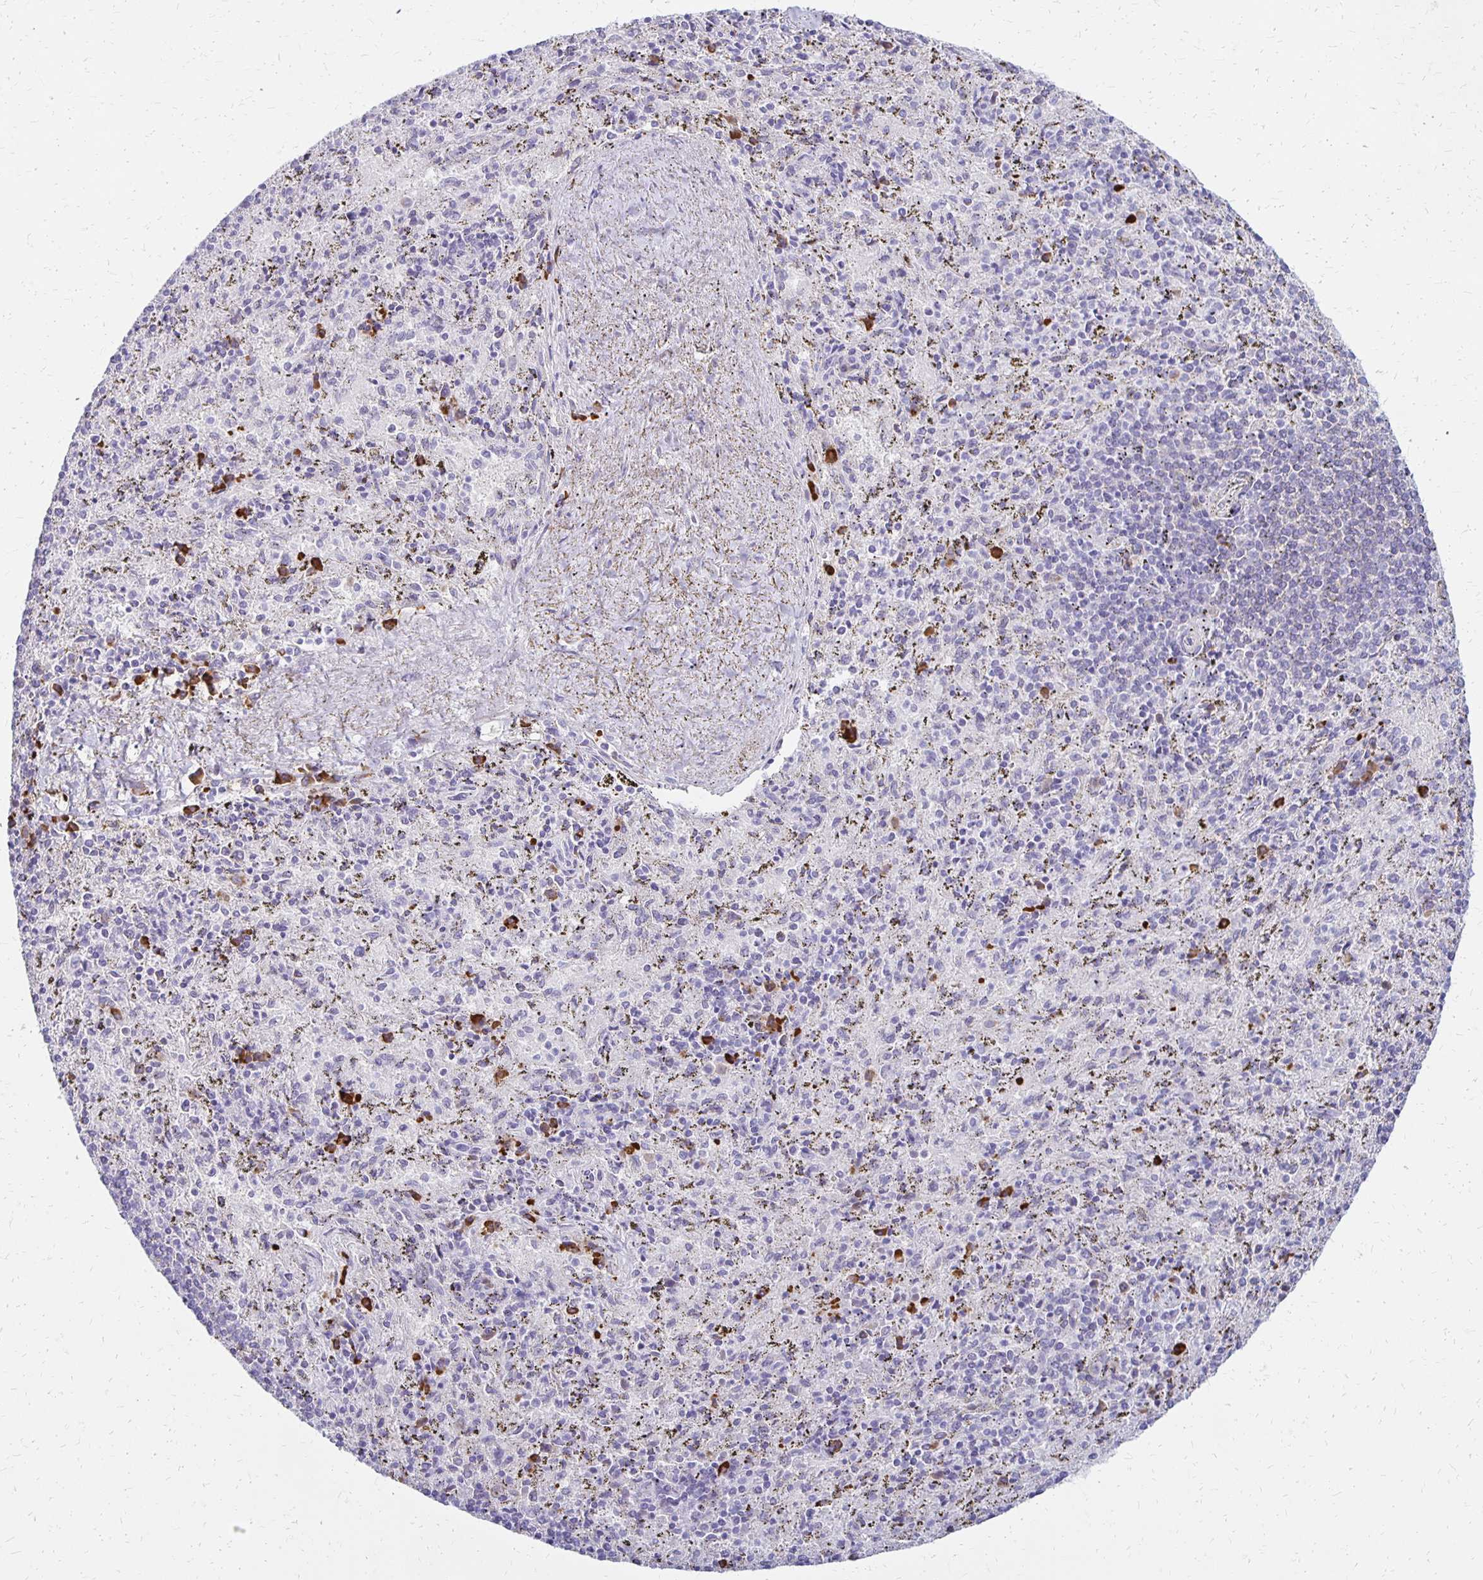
{"staining": {"intensity": "strong", "quantity": "<25%", "location": "cytoplasmic/membranous"}, "tissue": "spleen", "cell_type": "Cells in red pulp", "image_type": "normal", "snomed": [{"axis": "morphology", "description": "Normal tissue, NOS"}, {"axis": "topography", "description": "Spleen"}], "caption": "A micrograph of spleen stained for a protein demonstrates strong cytoplasmic/membranous brown staining in cells in red pulp. Using DAB (3,3'-diaminobenzidine) (brown) and hematoxylin (blue) stains, captured at high magnification using brightfield microscopy.", "gene": "FNTB", "patient": {"sex": "male", "age": 57}}